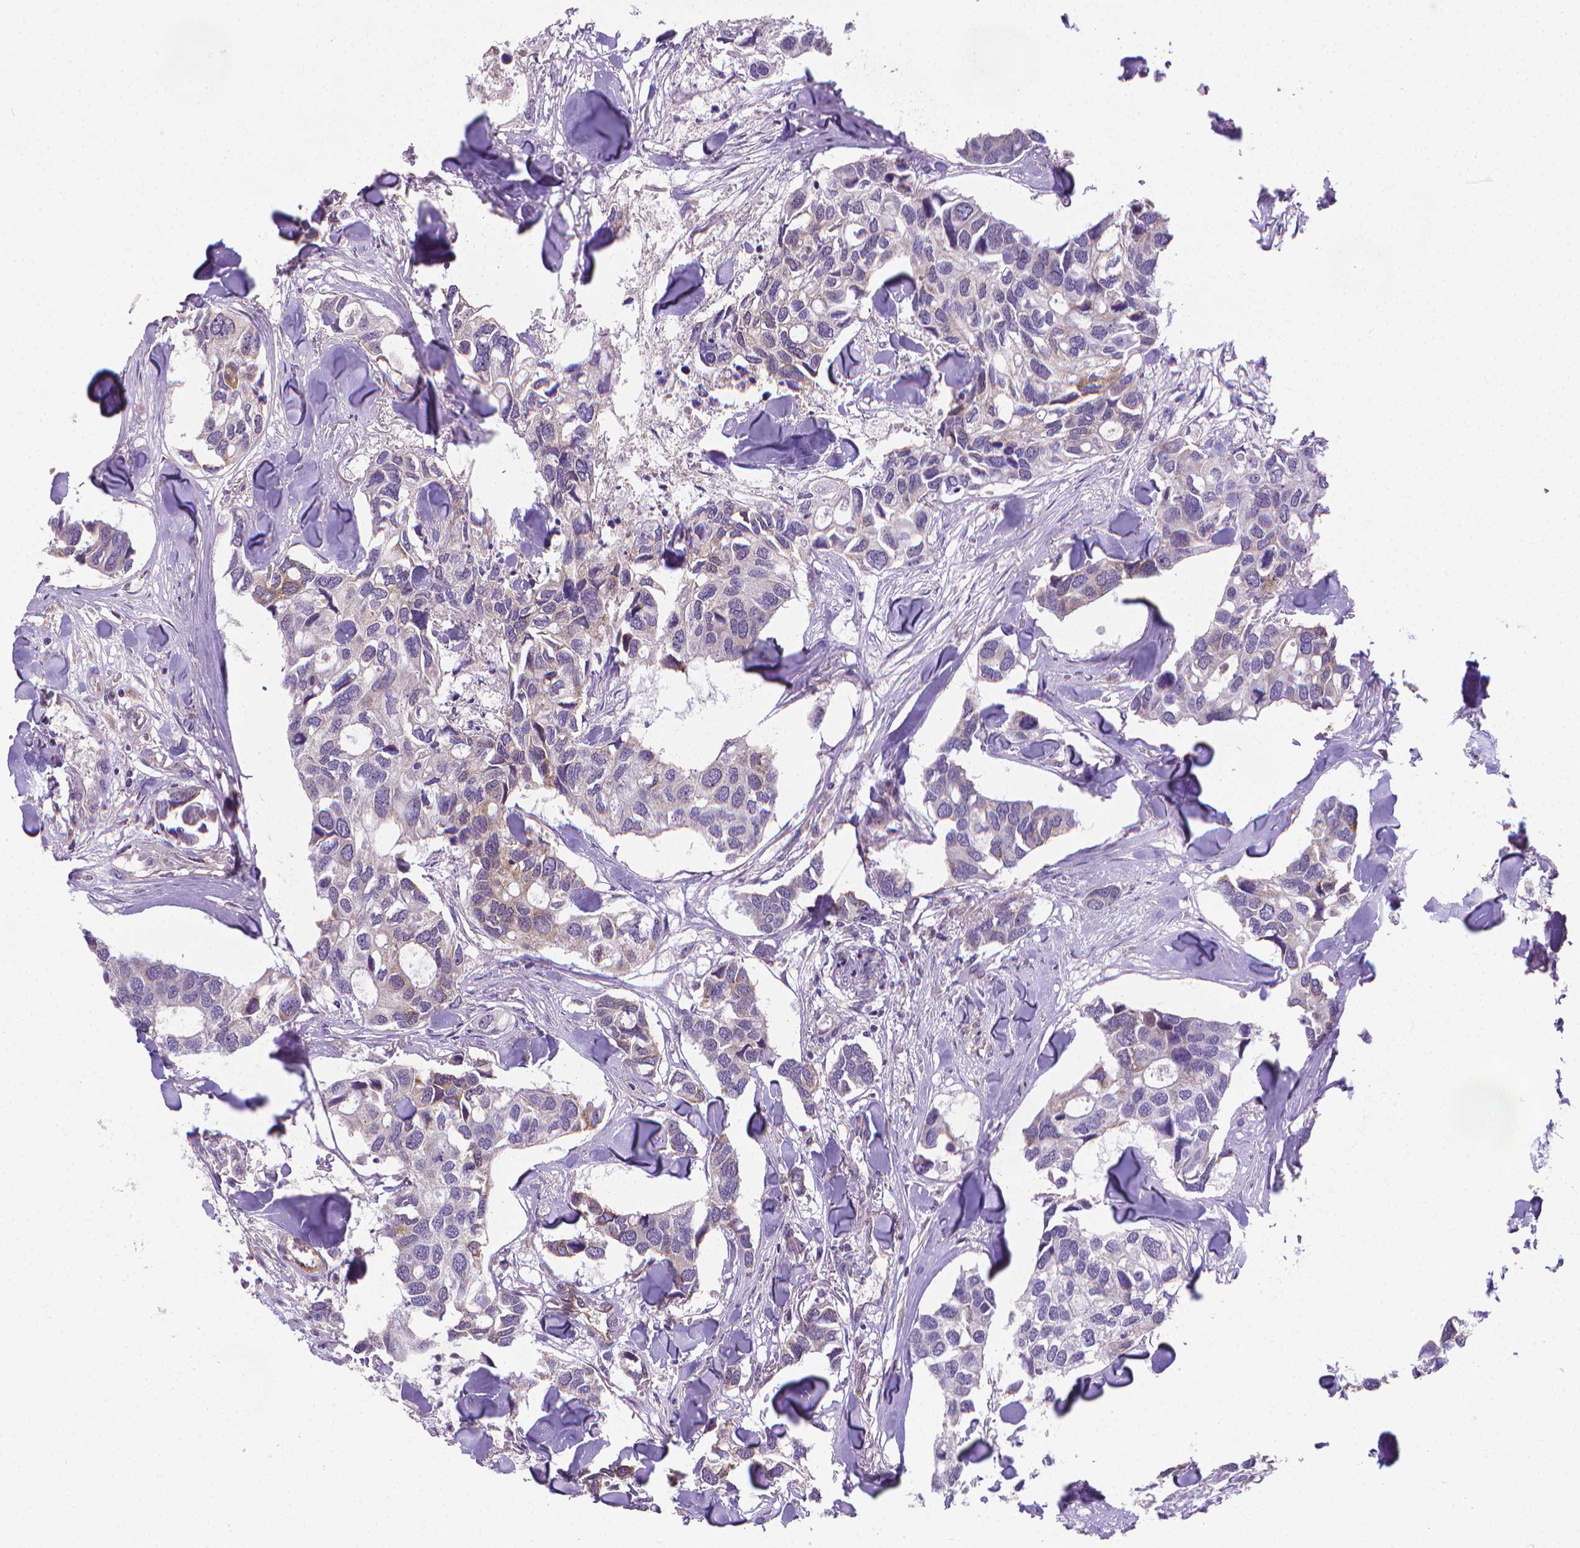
{"staining": {"intensity": "weak", "quantity": "<25%", "location": "cytoplasmic/membranous"}, "tissue": "breast cancer", "cell_type": "Tumor cells", "image_type": "cancer", "snomed": [{"axis": "morphology", "description": "Duct carcinoma"}, {"axis": "topography", "description": "Breast"}], "caption": "DAB immunohistochemical staining of human breast cancer (infiltrating ductal carcinoma) exhibits no significant positivity in tumor cells.", "gene": "GPR63", "patient": {"sex": "female", "age": 83}}